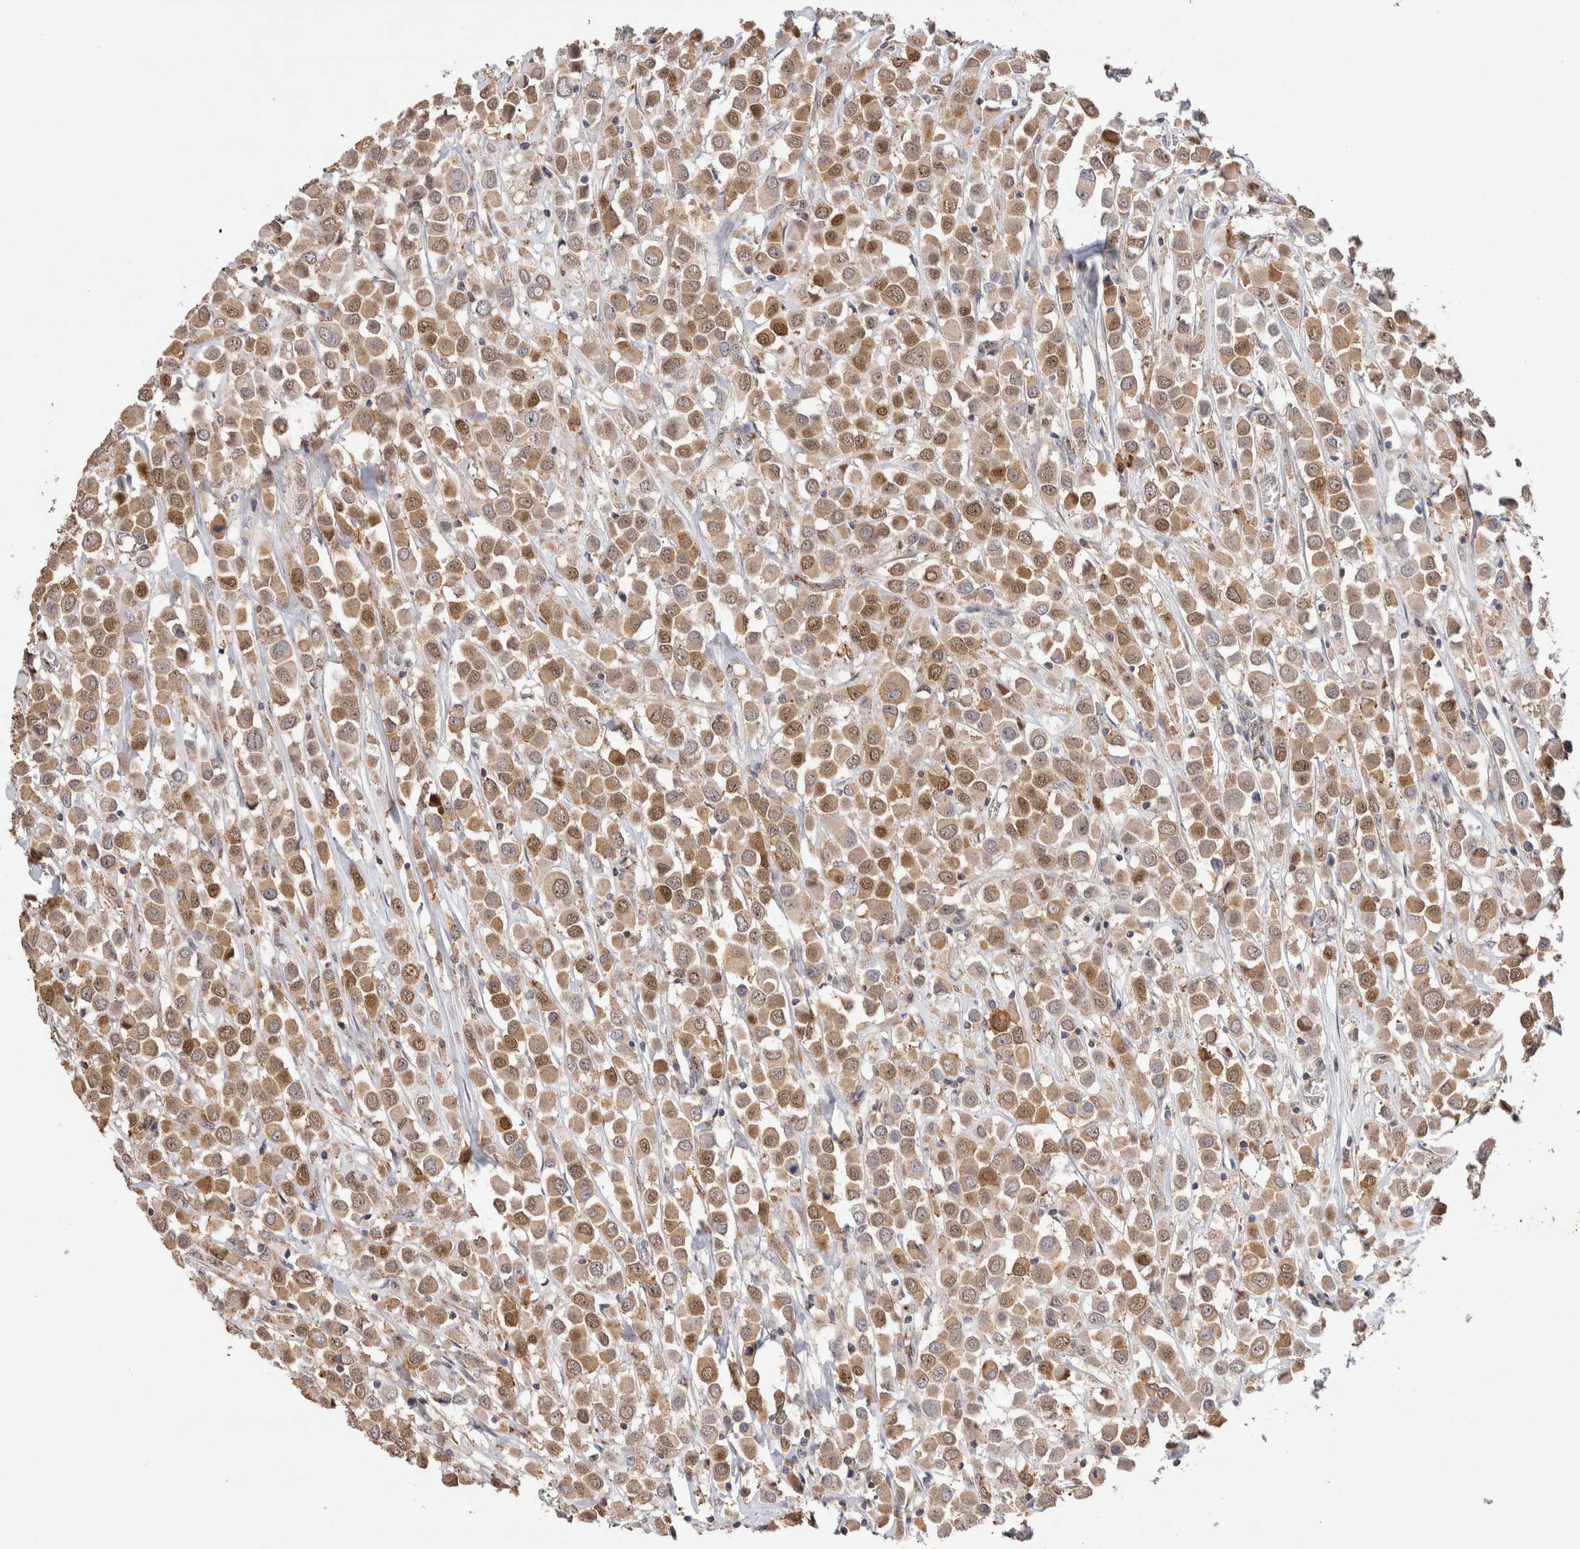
{"staining": {"intensity": "moderate", "quantity": ">75%", "location": "cytoplasmic/membranous,nuclear"}, "tissue": "breast cancer", "cell_type": "Tumor cells", "image_type": "cancer", "snomed": [{"axis": "morphology", "description": "Duct carcinoma"}, {"axis": "topography", "description": "Breast"}], "caption": "Immunohistochemical staining of breast cancer (intraductal carcinoma) reveals medium levels of moderate cytoplasmic/membranous and nuclear protein staining in approximately >75% of tumor cells. (DAB (3,3'-diaminobenzidine) IHC with brightfield microscopy, high magnification).", "gene": "NSMAF", "patient": {"sex": "female", "age": 61}}